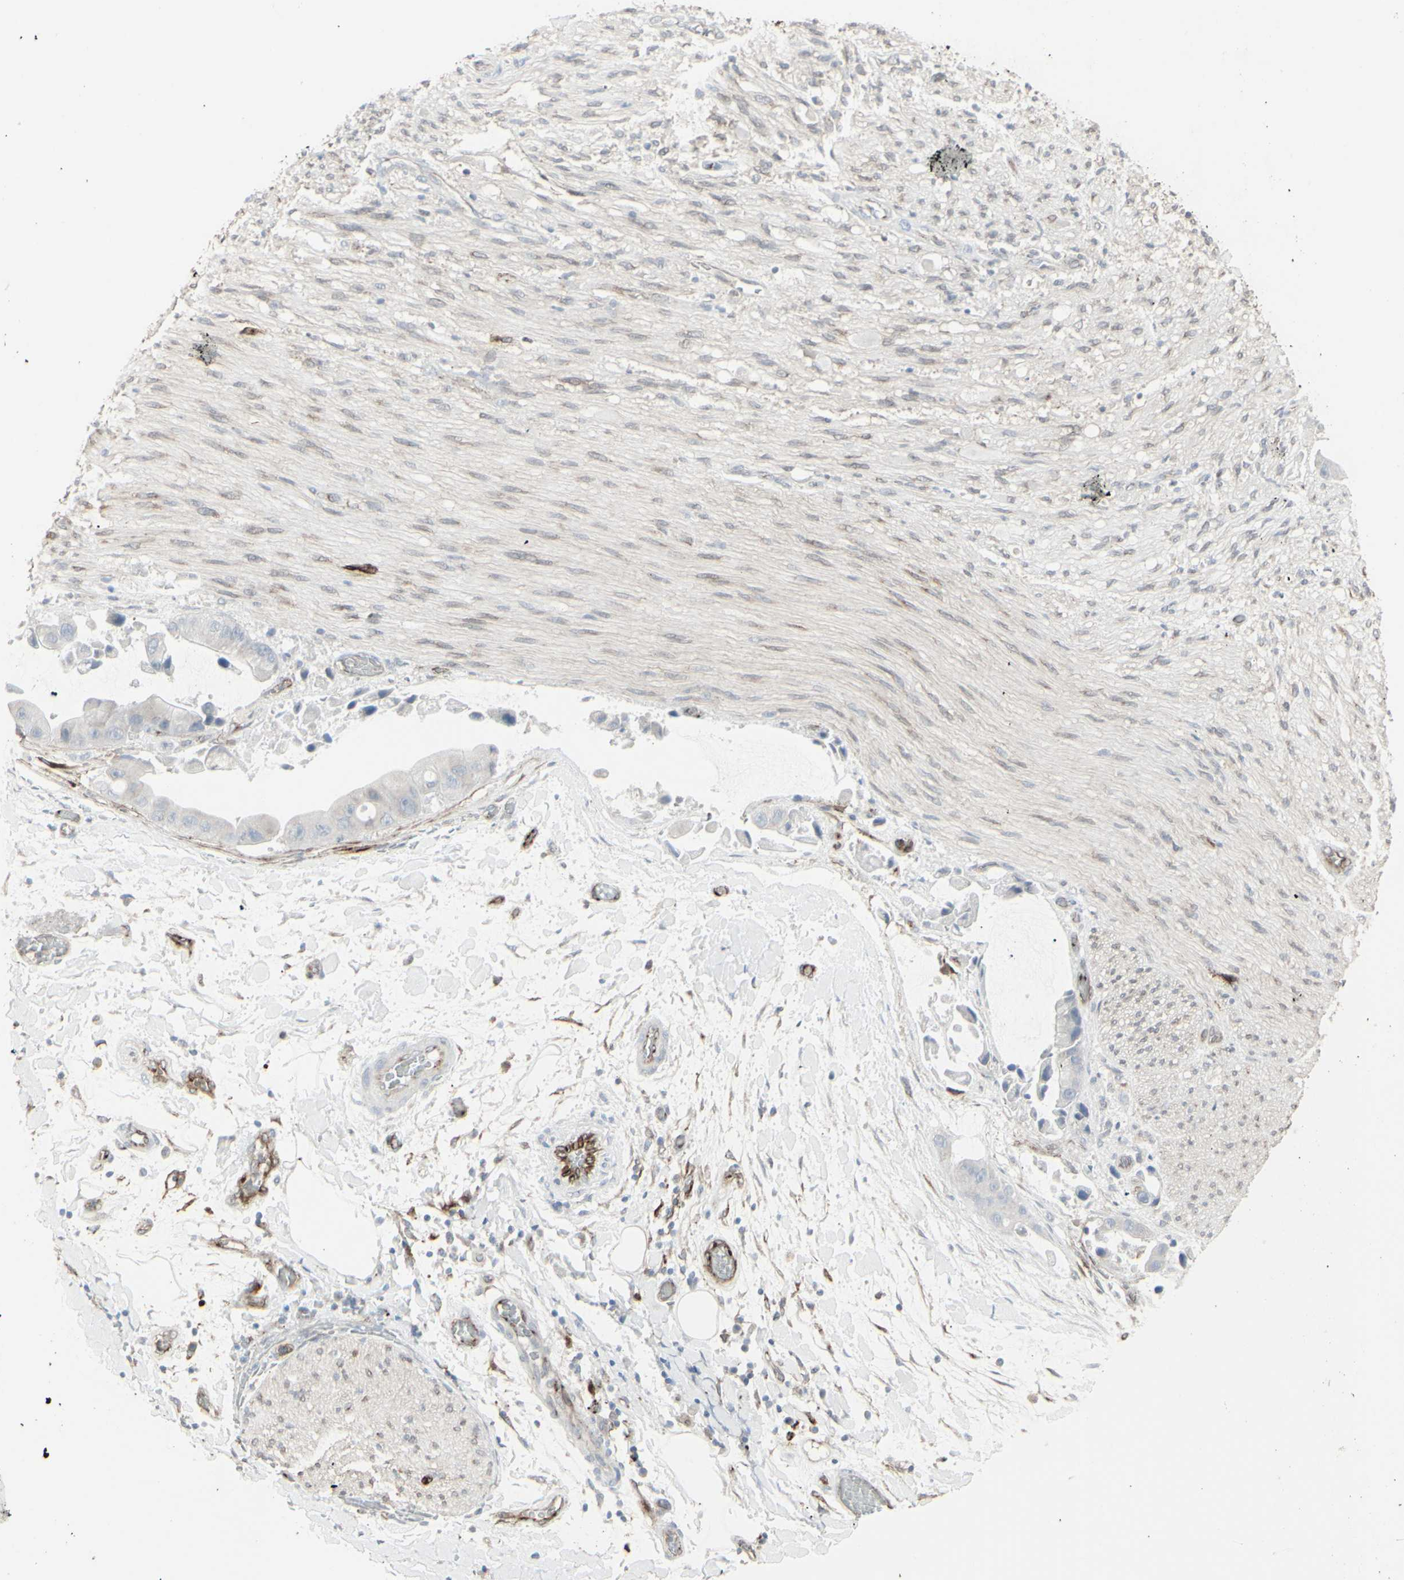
{"staining": {"intensity": "negative", "quantity": "none", "location": "none"}, "tissue": "adipose tissue", "cell_type": "Adipocytes", "image_type": "normal", "snomed": [{"axis": "morphology", "description": "Normal tissue, NOS"}, {"axis": "morphology", "description": "Cholangiocarcinoma"}, {"axis": "topography", "description": "Liver"}, {"axis": "topography", "description": "Peripheral nerve tissue"}], "caption": "IHC of normal human adipose tissue shows no staining in adipocytes. The staining is performed using DAB brown chromogen with nuclei counter-stained in using hematoxylin.", "gene": "GJA1", "patient": {"sex": "male", "age": 50}}